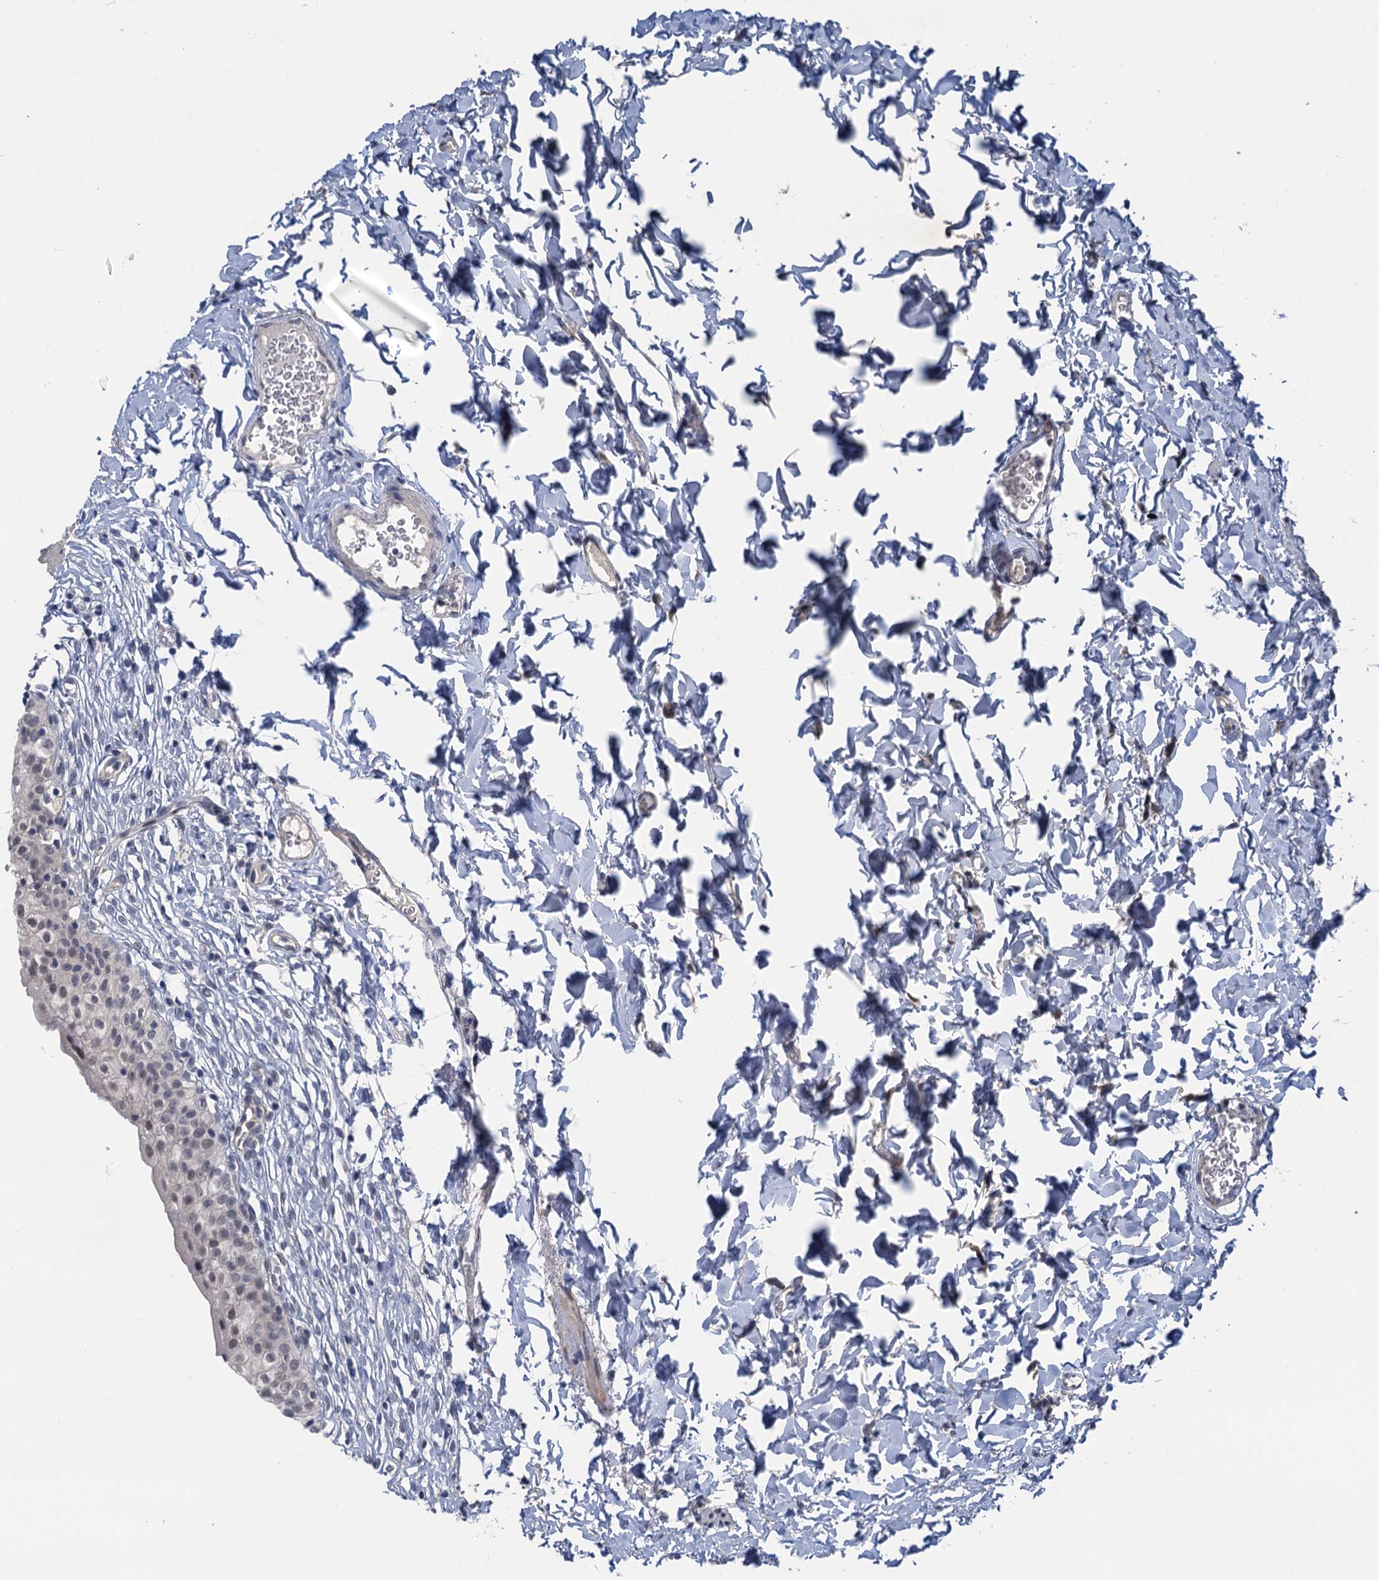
{"staining": {"intensity": "negative", "quantity": "none", "location": "none"}, "tissue": "urinary bladder", "cell_type": "Urothelial cells", "image_type": "normal", "snomed": [{"axis": "morphology", "description": "Normal tissue, NOS"}, {"axis": "topography", "description": "Urinary bladder"}], "caption": "An immunohistochemistry image of unremarkable urinary bladder is shown. There is no staining in urothelial cells of urinary bladder. (DAB (3,3'-diaminobenzidine) IHC with hematoxylin counter stain).", "gene": "MRFAP1", "patient": {"sex": "male", "age": 55}}